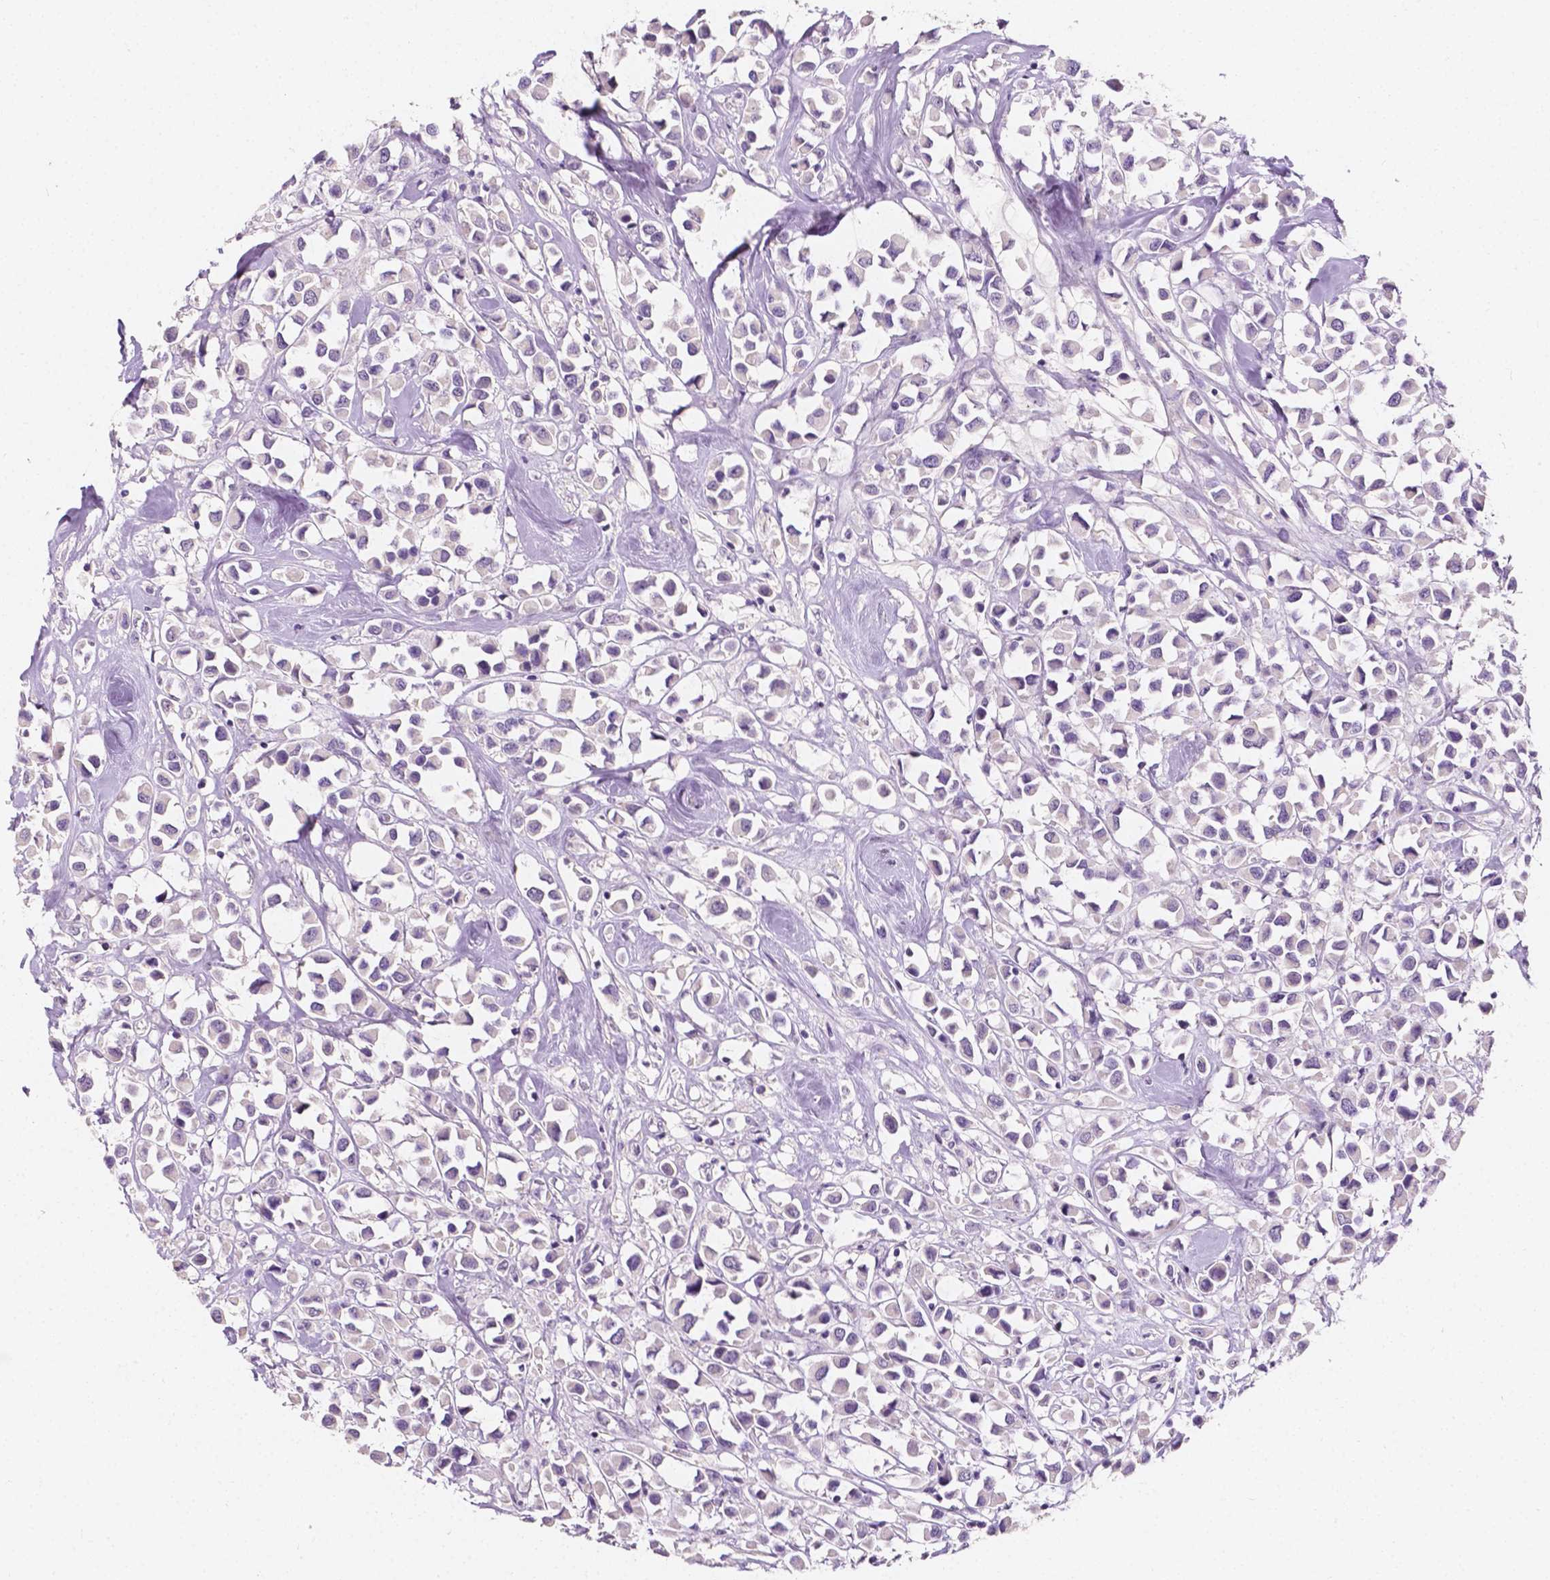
{"staining": {"intensity": "negative", "quantity": "none", "location": "none"}, "tissue": "breast cancer", "cell_type": "Tumor cells", "image_type": "cancer", "snomed": [{"axis": "morphology", "description": "Duct carcinoma"}, {"axis": "topography", "description": "Breast"}], "caption": "This is a photomicrograph of IHC staining of breast invasive ductal carcinoma, which shows no staining in tumor cells. The staining was performed using DAB (3,3'-diaminobenzidine) to visualize the protein expression in brown, while the nuclei were stained in blue with hematoxylin (Magnification: 20x).", "gene": "TAL1", "patient": {"sex": "female", "age": 61}}